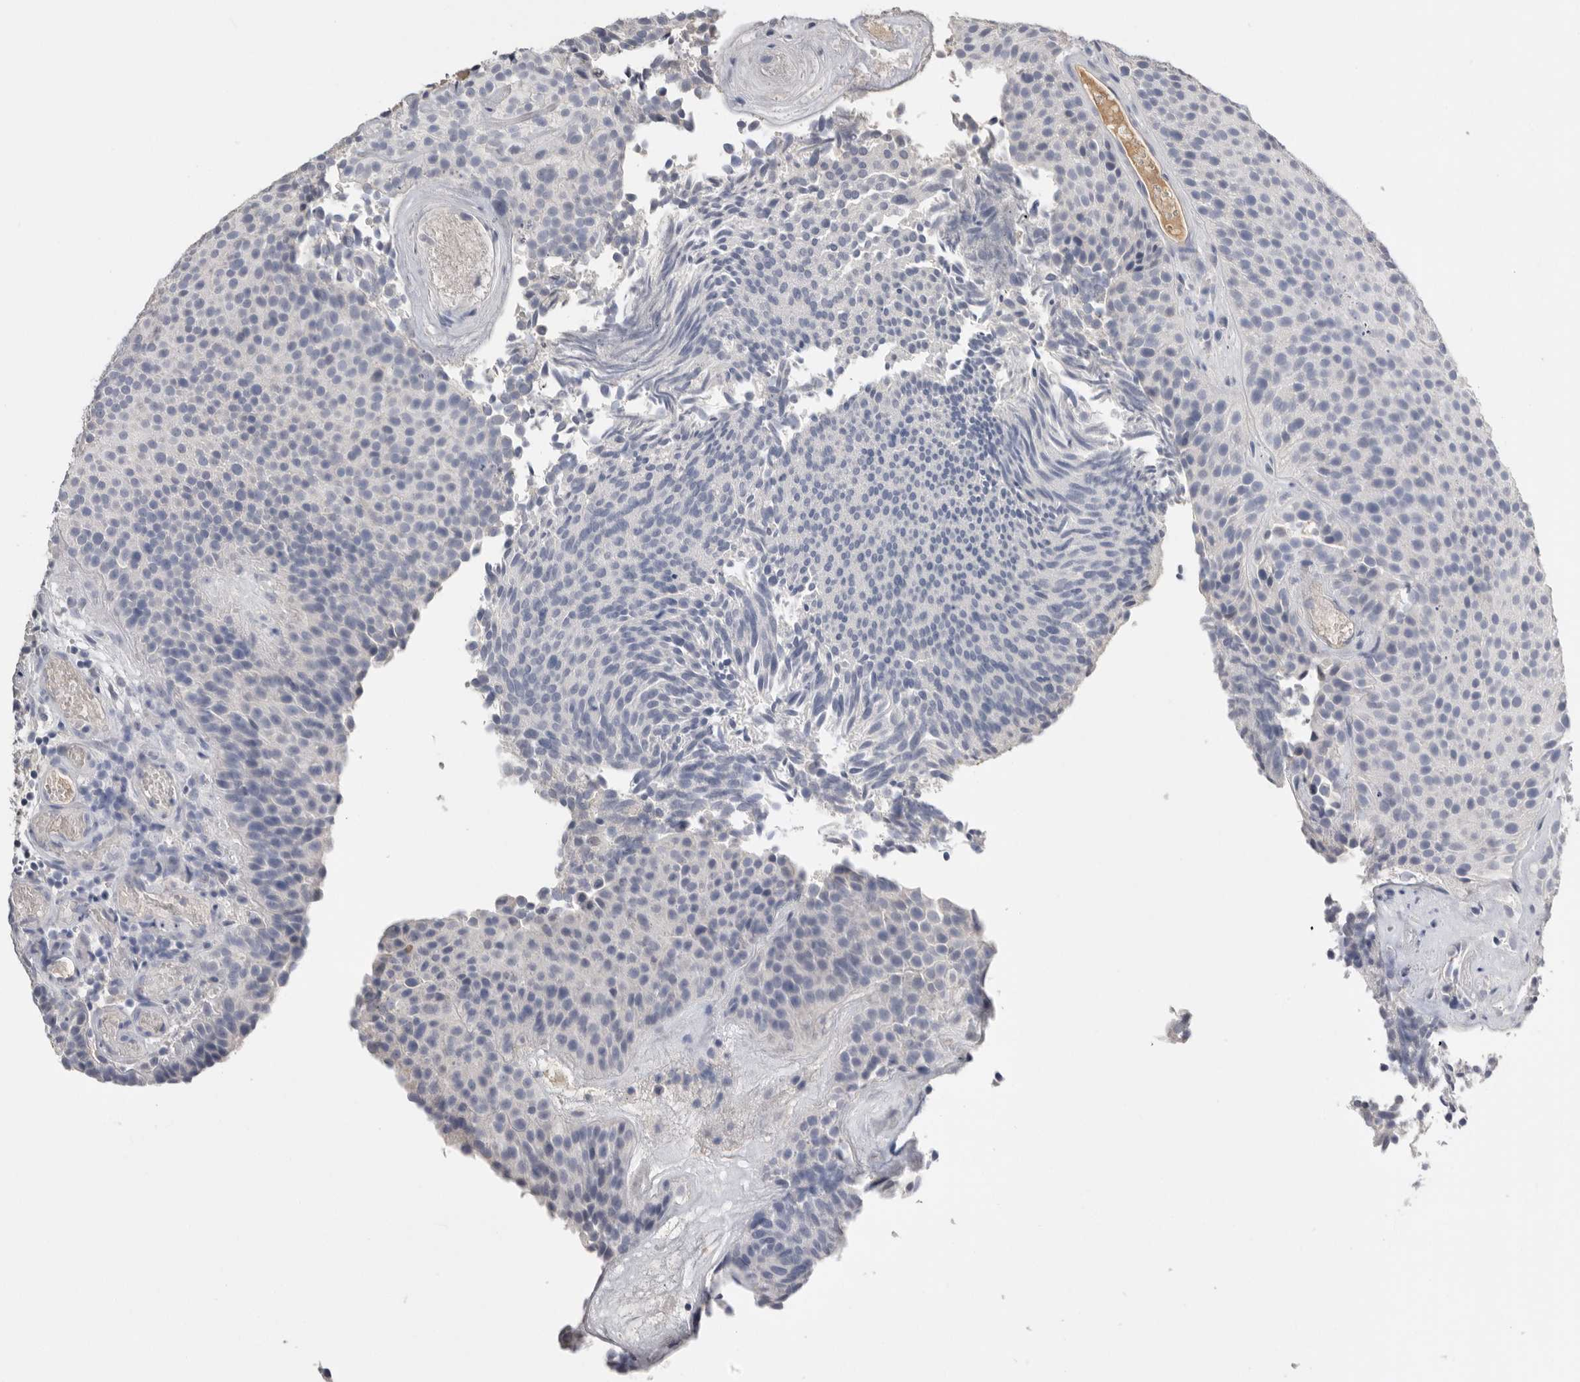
{"staining": {"intensity": "negative", "quantity": "none", "location": "none"}, "tissue": "urothelial cancer", "cell_type": "Tumor cells", "image_type": "cancer", "snomed": [{"axis": "morphology", "description": "Urothelial carcinoma, Low grade"}, {"axis": "topography", "description": "Urinary bladder"}], "caption": "A histopathology image of urothelial cancer stained for a protein displays no brown staining in tumor cells.", "gene": "APOA2", "patient": {"sex": "male", "age": 86}}